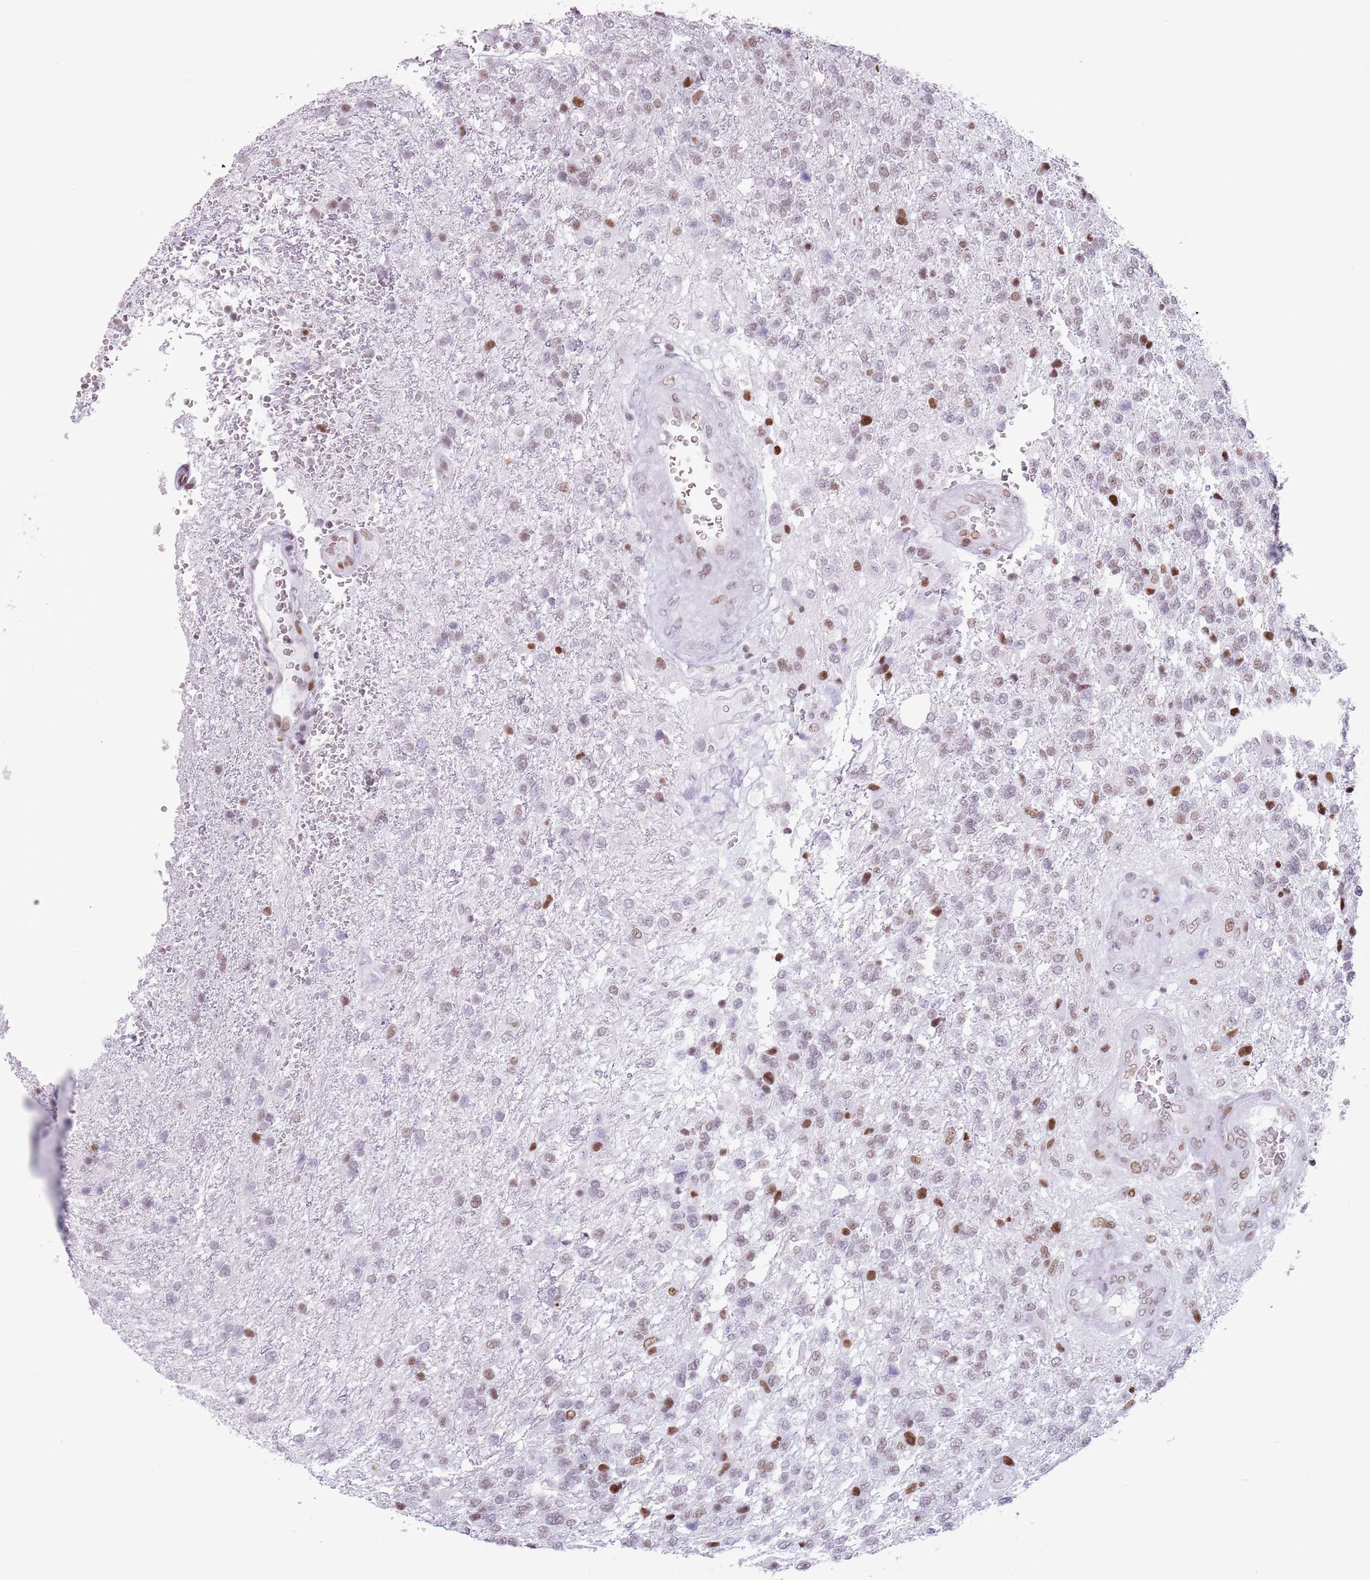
{"staining": {"intensity": "moderate", "quantity": "25%-75%", "location": "nuclear"}, "tissue": "glioma", "cell_type": "Tumor cells", "image_type": "cancer", "snomed": [{"axis": "morphology", "description": "Glioma, malignant, High grade"}, {"axis": "topography", "description": "Brain"}], "caption": "DAB immunohistochemical staining of malignant glioma (high-grade) displays moderate nuclear protein positivity in approximately 25%-75% of tumor cells.", "gene": "FAM104B", "patient": {"sex": "male", "age": 56}}